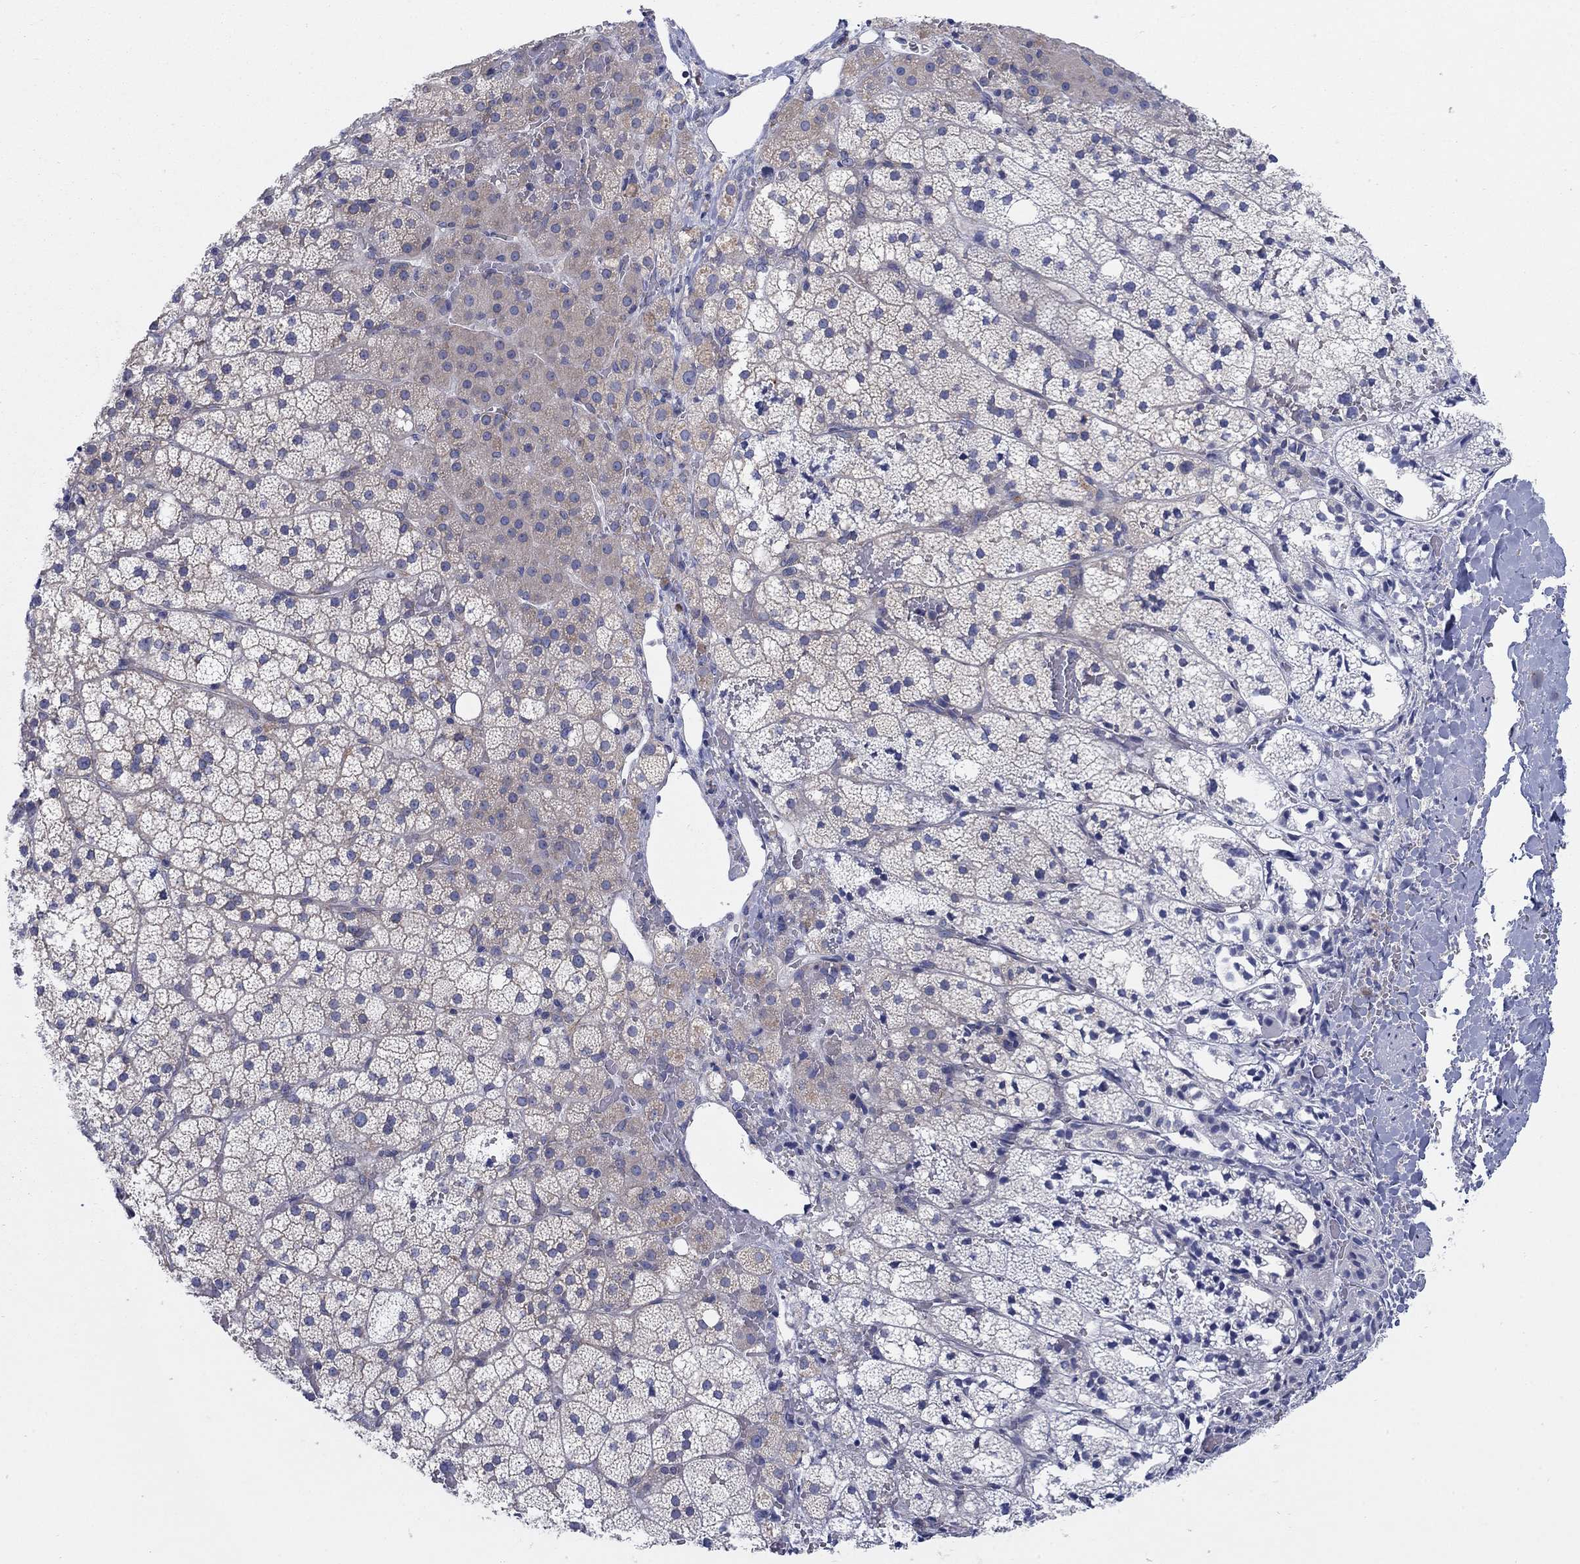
{"staining": {"intensity": "weak", "quantity": "25%-75%", "location": "cytoplasmic/membranous"}, "tissue": "adrenal gland", "cell_type": "Glandular cells", "image_type": "normal", "snomed": [{"axis": "morphology", "description": "Normal tissue, NOS"}, {"axis": "topography", "description": "Adrenal gland"}], "caption": "Brown immunohistochemical staining in benign adrenal gland reveals weak cytoplasmic/membranous positivity in about 25%-75% of glandular cells.", "gene": "TMEM59", "patient": {"sex": "male", "age": 53}}